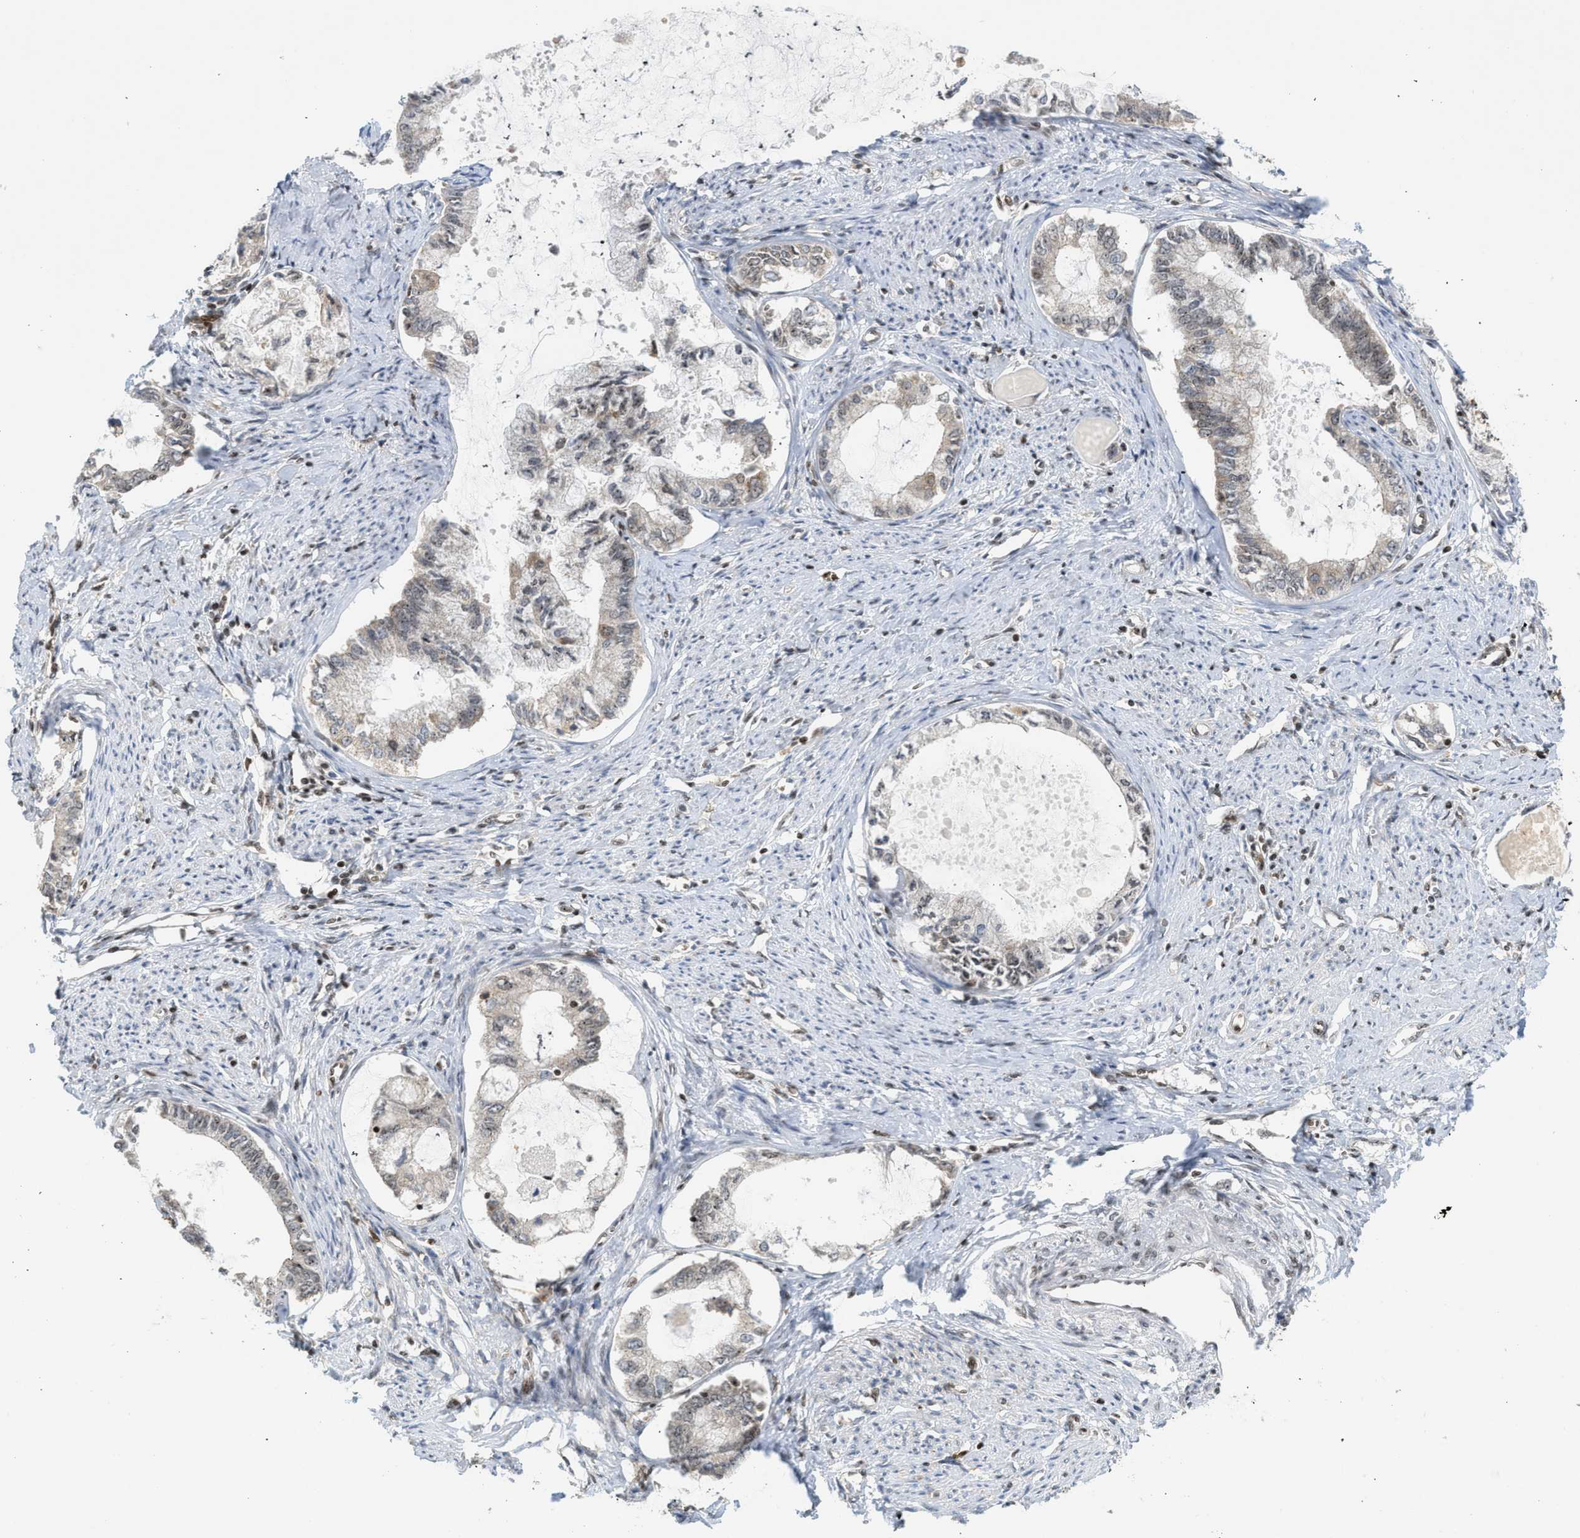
{"staining": {"intensity": "negative", "quantity": "none", "location": "none"}, "tissue": "endometrial cancer", "cell_type": "Tumor cells", "image_type": "cancer", "snomed": [{"axis": "morphology", "description": "Adenocarcinoma, NOS"}, {"axis": "topography", "description": "Endometrium"}], "caption": "A photomicrograph of human endometrial cancer (adenocarcinoma) is negative for staining in tumor cells.", "gene": "ZNF22", "patient": {"sex": "female", "age": 86}}